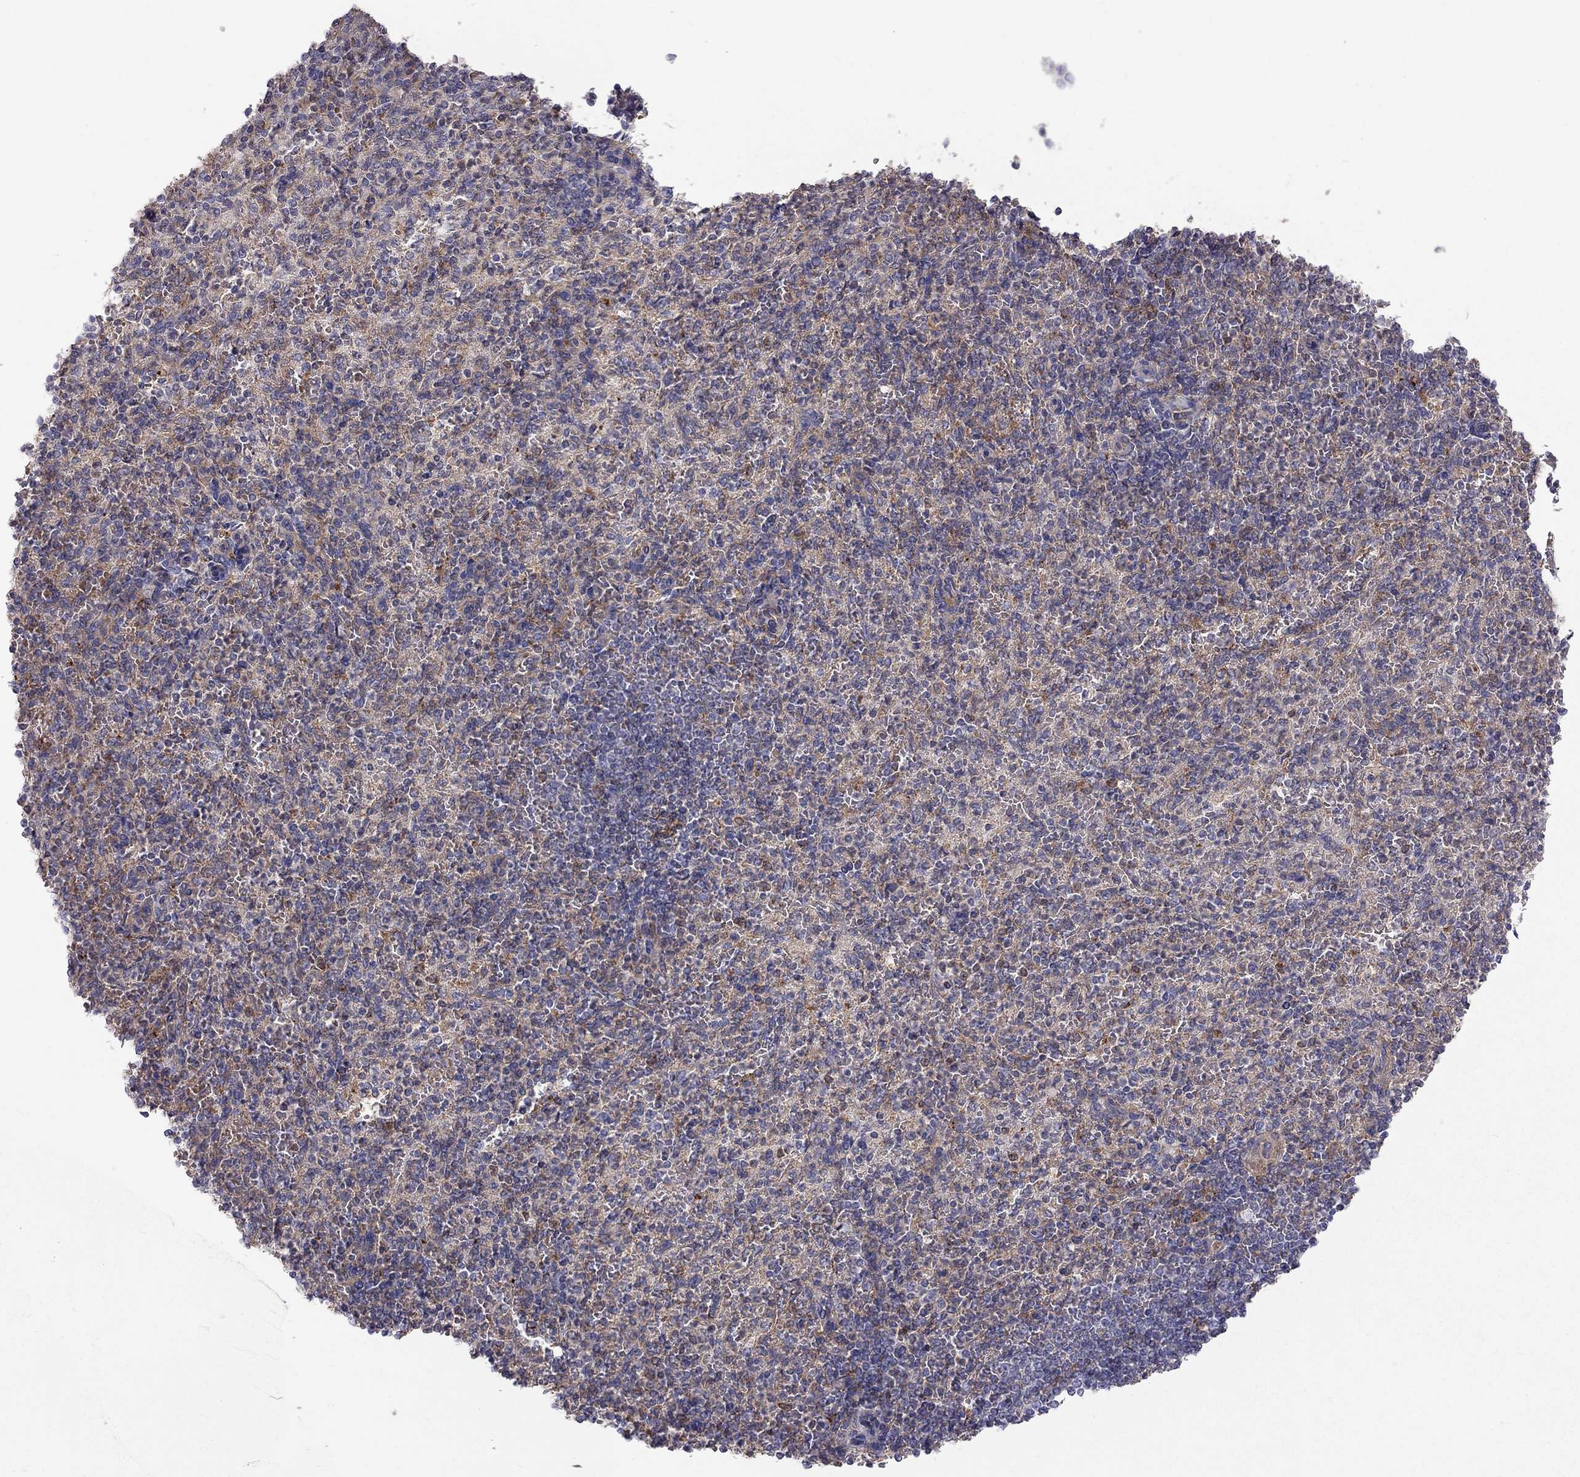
{"staining": {"intensity": "moderate", "quantity": "25%-75%", "location": "cytoplasmic/membranous"}, "tissue": "spleen", "cell_type": "Cells in red pulp", "image_type": "normal", "snomed": [{"axis": "morphology", "description": "Normal tissue, NOS"}, {"axis": "topography", "description": "Spleen"}], "caption": "The histopathology image reveals immunohistochemical staining of normal spleen. There is moderate cytoplasmic/membranous positivity is appreciated in about 25%-75% of cells in red pulp. The protein of interest is stained brown, and the nuclei are stained in blue (DAB IHC with brightfield microscopy, high magnification).", "gene": "EIF4E3", "patient": {"sex": "female", "age": 74}}